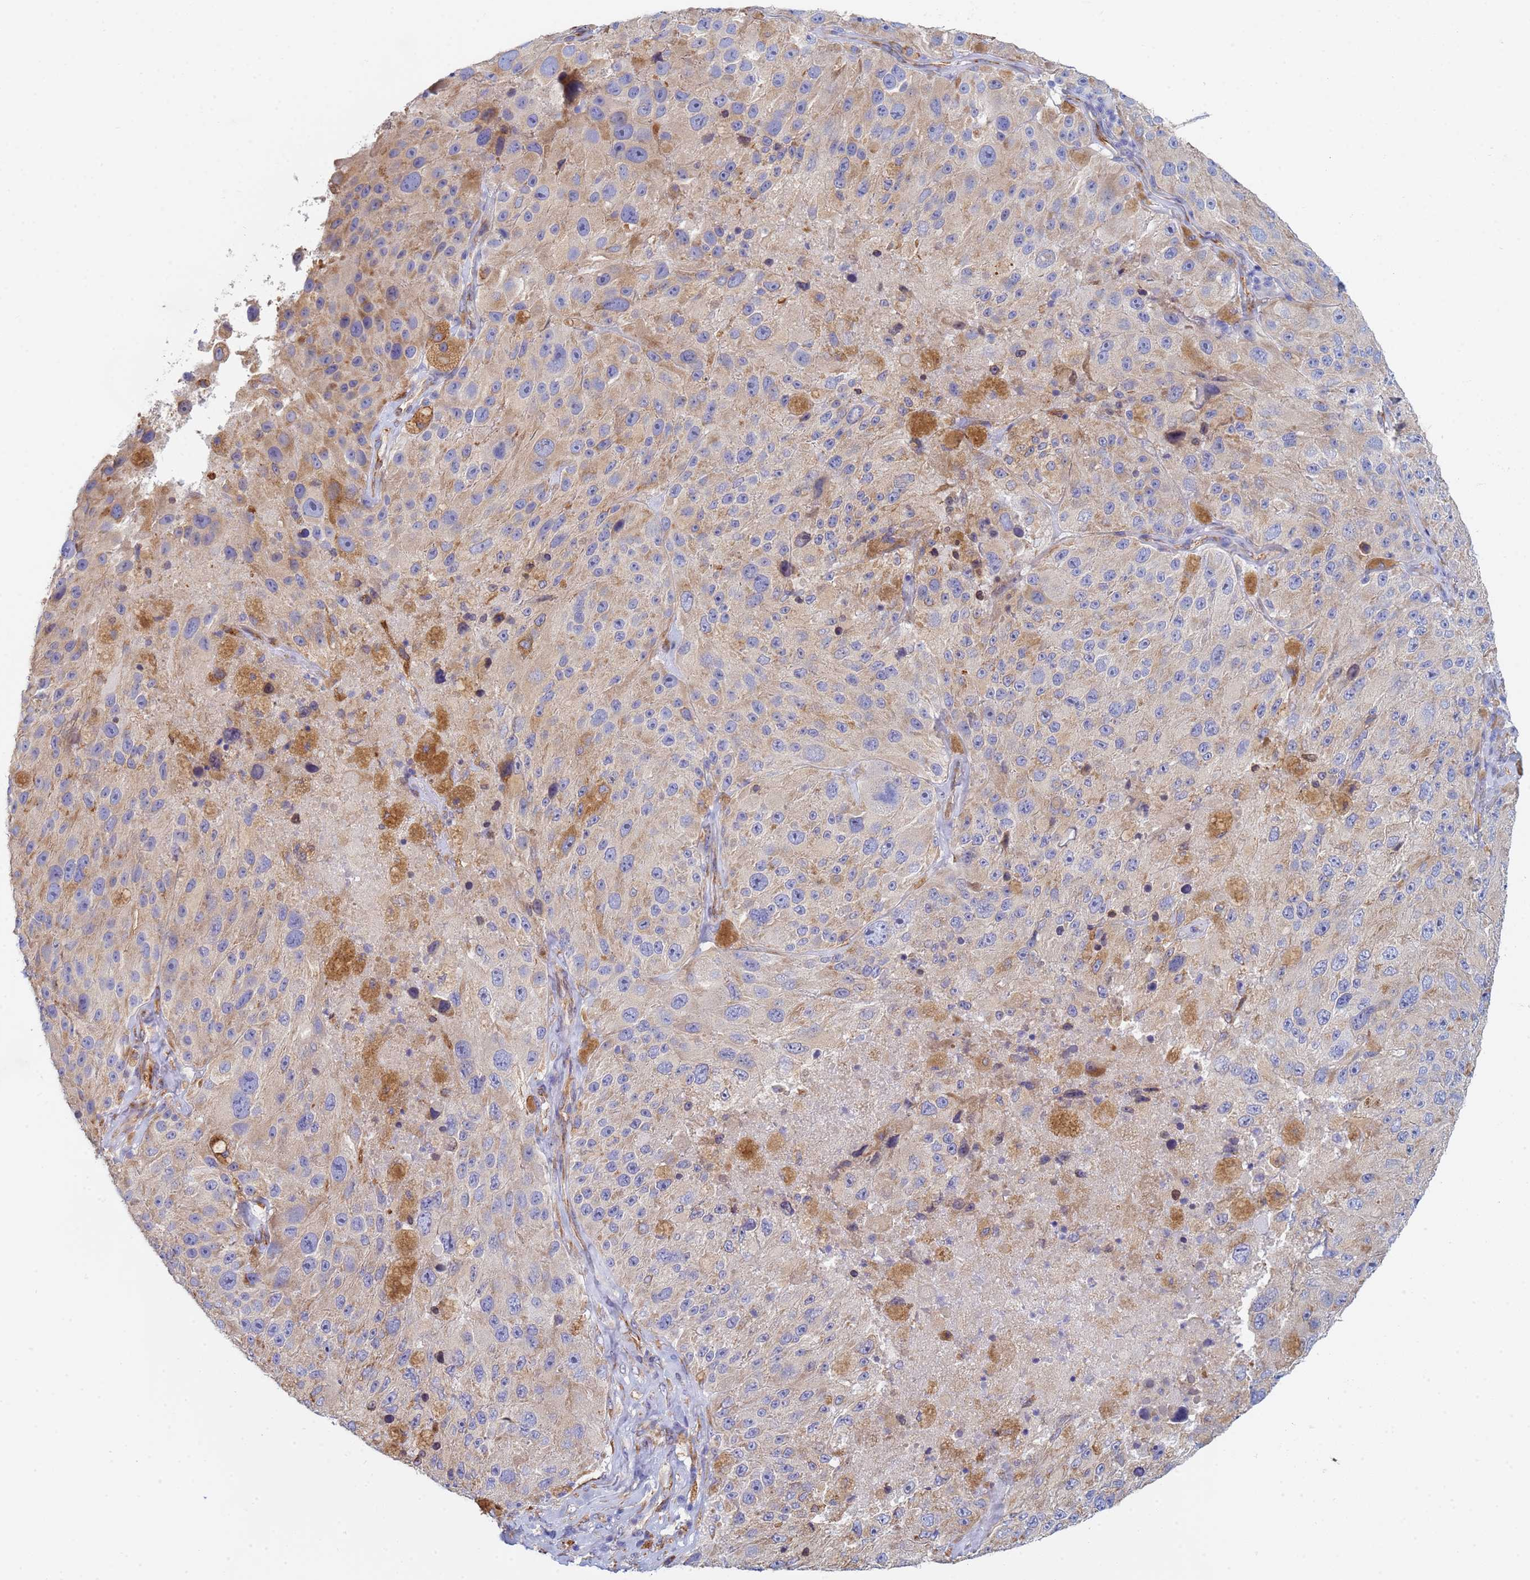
{"staining": {"intensity": "negative", "quantity": "none", "location": "none"}, "tissue": "melanoma", "cell_type": "Tumor cells", "image_type": "cancer", "snomed": [{"axis": "morphology", "description": "Malignant melanoma, Metastatic site"}, {"axis": "topography", "description": "Lymph node"}], "caption": "This histopathology image is of malignant melanoma (metastatic site) stained with IHC to label a protein in brown with the nuclei are counter-stained blue. There is no staining in tumor cells.", "gene": "GDAP2", "patient": {"sex": "male", "age": 62}}